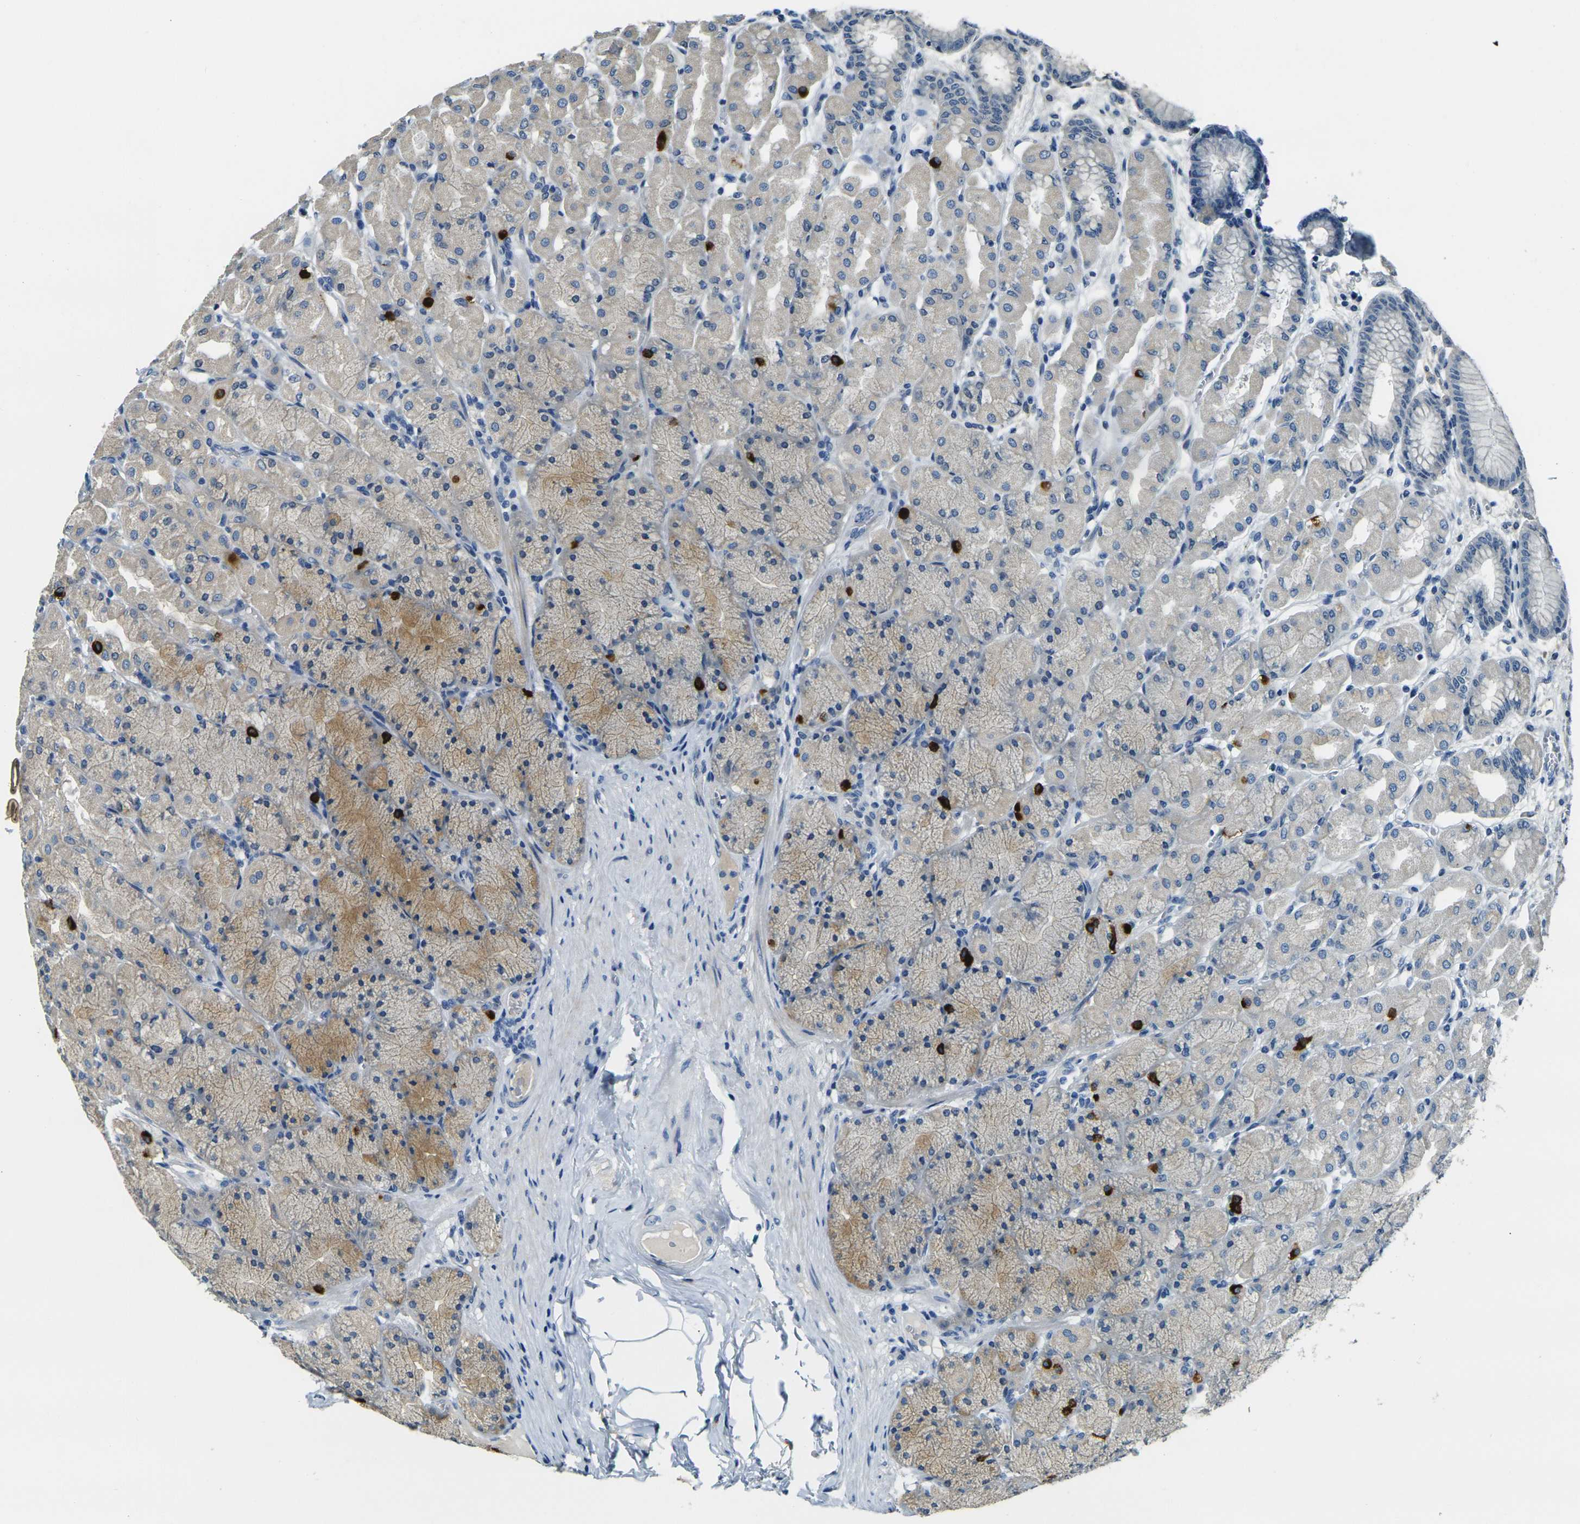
{"staining": {"intensity": "moderate", "quantity": "<25%", "location": "cytoplasmic/membranous"}, "tissue": "stomach", "cell_type": "Glandular cells", "image_type": "normal", "snomed": [{"axis": "morphology", "description": "Normal tissue, NOS"}, {"axis": "topography", "description": "Stomach, upper"}], "caption": "Moderate cytoplasmic/membranous expression for a protein is present in about <25% of glandular cells of unremarkable stomach using immunohistochemistry.", "gene": "SHISAL2B", "patient": {"sex": "female", "age": 56}}